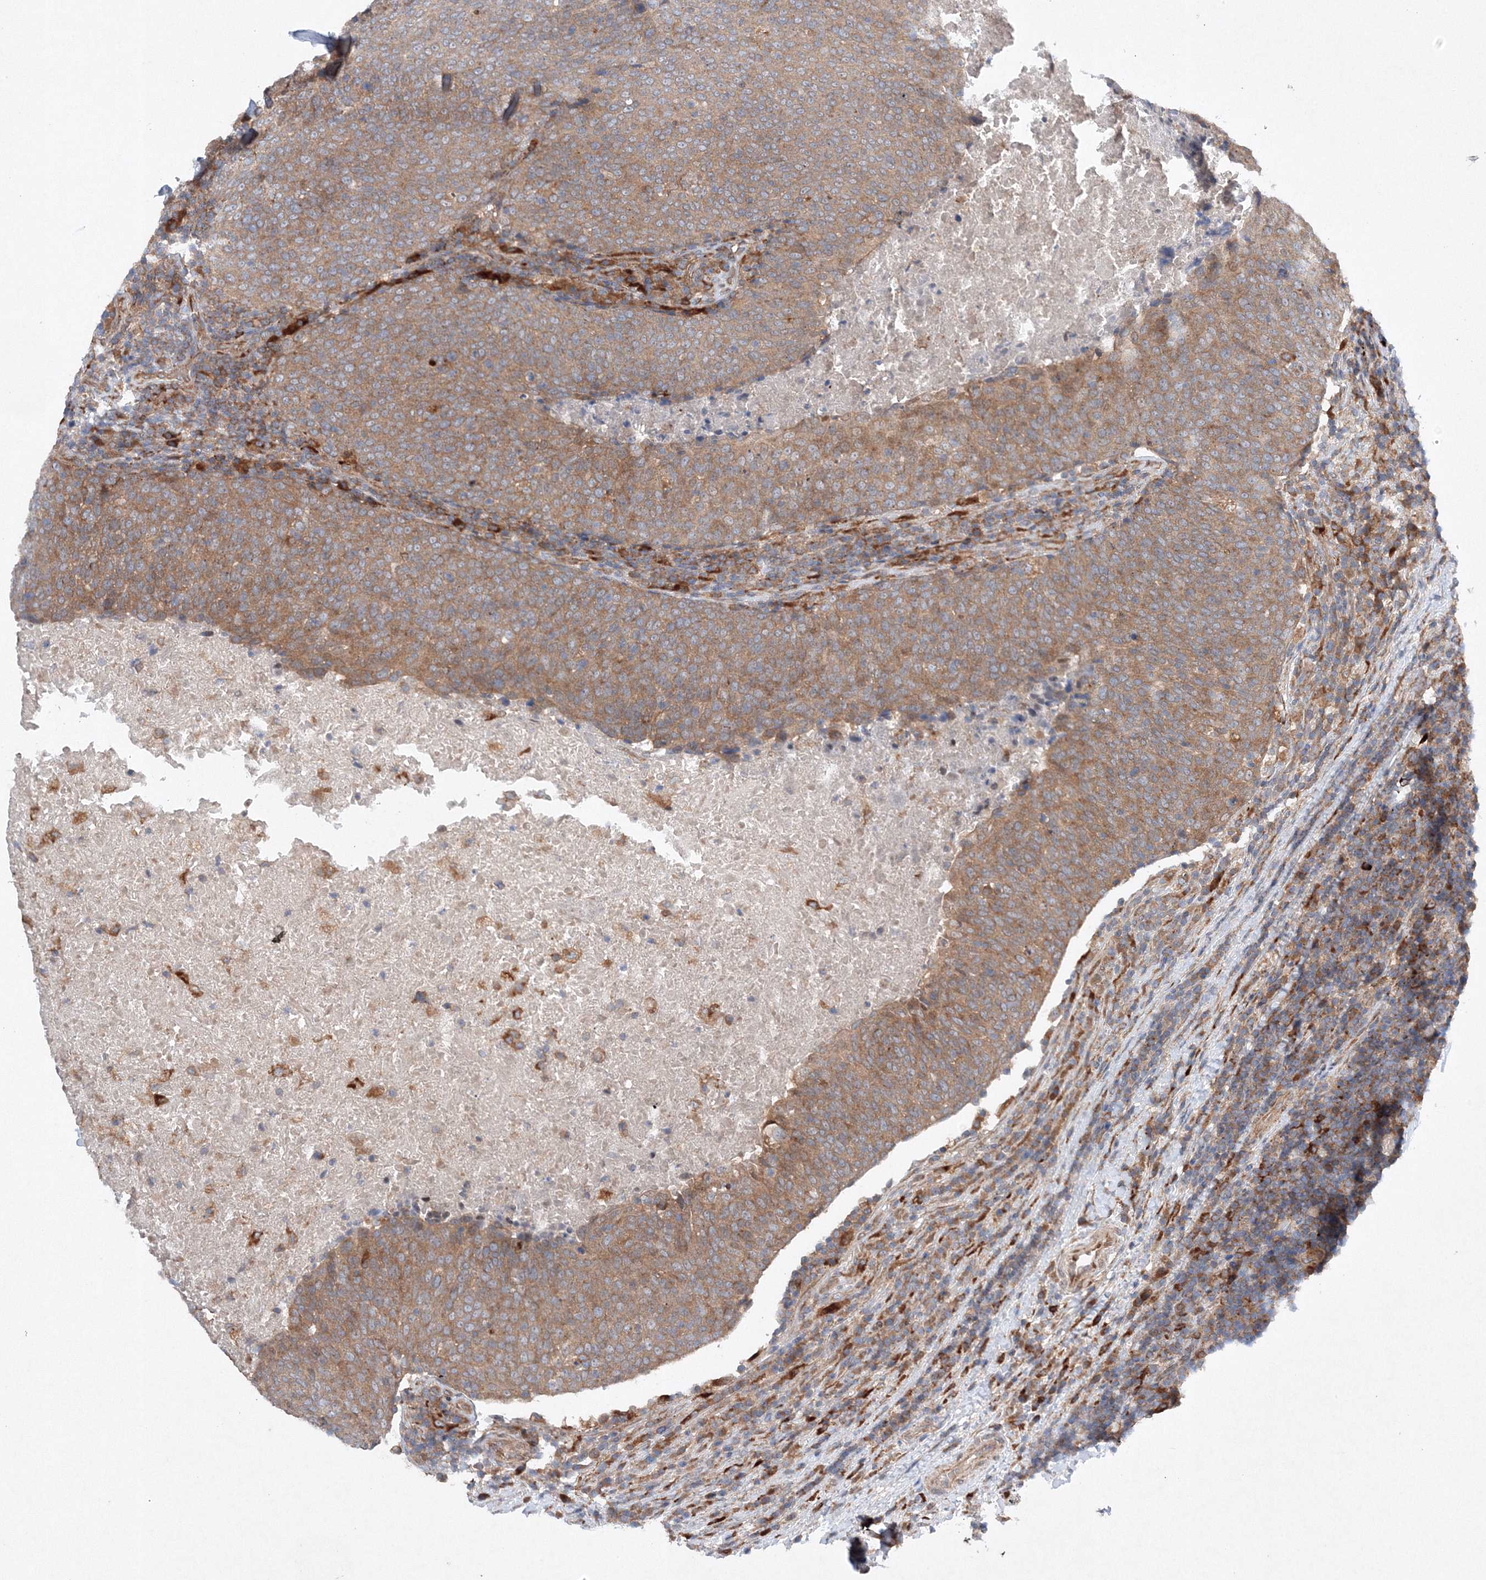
{"staining": {"intensity": "moderate", "quantity": ">75%", "location": "cytoplasmic/membranous"}, "tissue": "head and neck cancer", "cell_type": "Tumor cells", "image_type": "cancer", "snomed": [{"axis": "morphology", "description": "Squamous cell carcinoma, NOS"}, {"axis": "morphology", "description": "Squamous cell carcinoma, metastatic, NOS"}, {"axis": "topography", "description": "Lymph node"}, {"axis": "topography", "description": "Head-Neck"}], "caption": "A histopathology image of head and neck squamous cell carcinoma stained for a protein demonstrates moderate cytoplasmic/membranous brown staining in tumor cells. The protein is stained brown, and the nuclei are stained in blue (DAB (3,3'-diaminobenzidine) IHC with brightfield microscopy, high magnification).", "gene": "SLC36A1", "patient": {"sex": "male", "age": 62}}